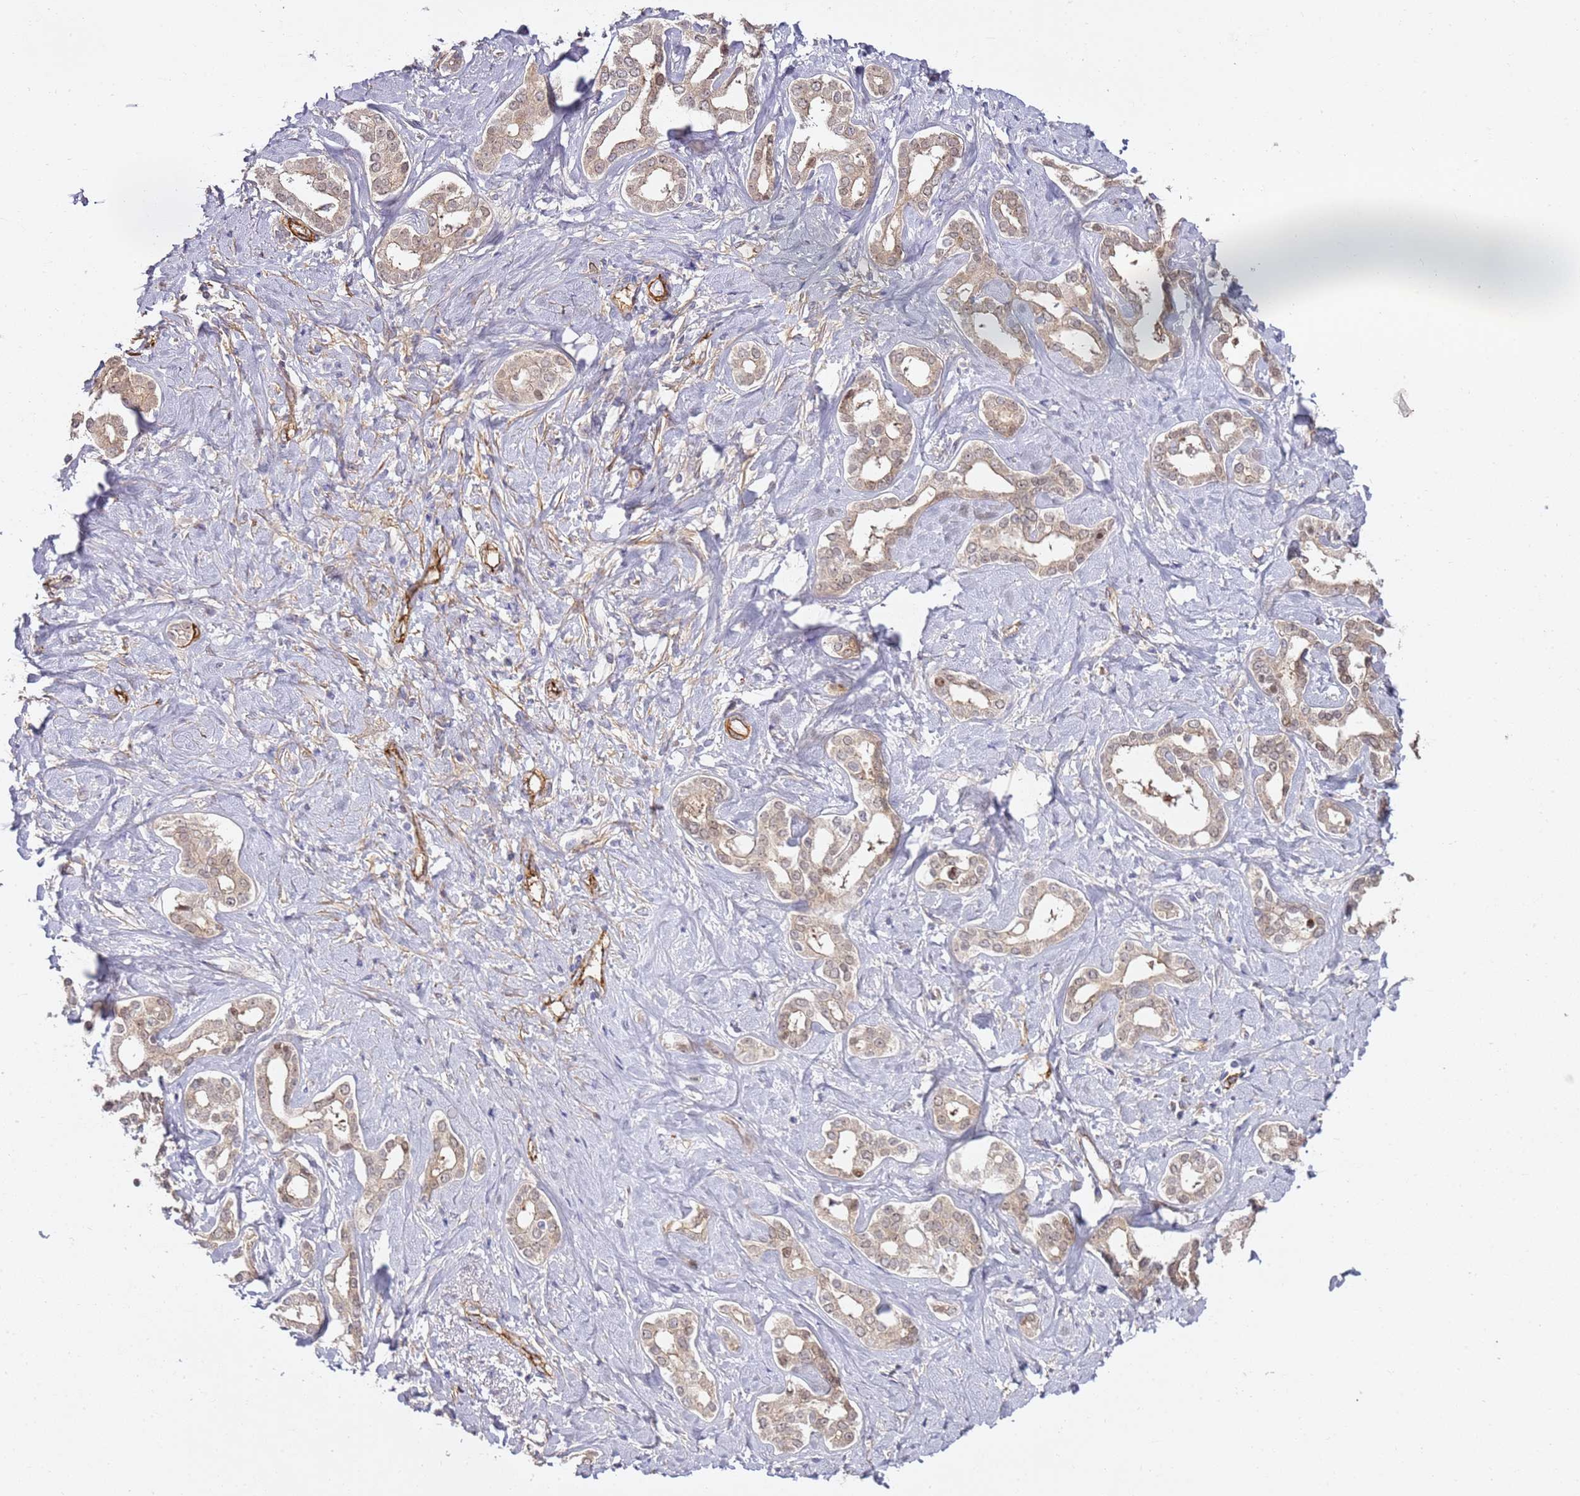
{"staining": {"intensity": "weak", "quantity": ">75%", "location": "cytoplasmic/membranous,nuclear"}, "tissue": "liver cancer", "cell_type": "Tumor cells", "image_type": "cancer", "snomed": [{"axis": "morphology", "description": "Cholangiocarcinoma"}, {"axis": "topography", "description": "Liver"}], "caption": "Immunohistochemistry (IHC) (DAB) staining of liver cancer (cholangiocarcinoma) reveals weak cytoplasmic/membranous and nuclear protein expression in approximately >75% of tumor cells. The staining is performed using DAB brown chromogen to label protein expression. The nuclei are counter-stained blue using hematoxylin.", "gene": "EPS8L1", "patient": {"sex": "female", "age": 77}}